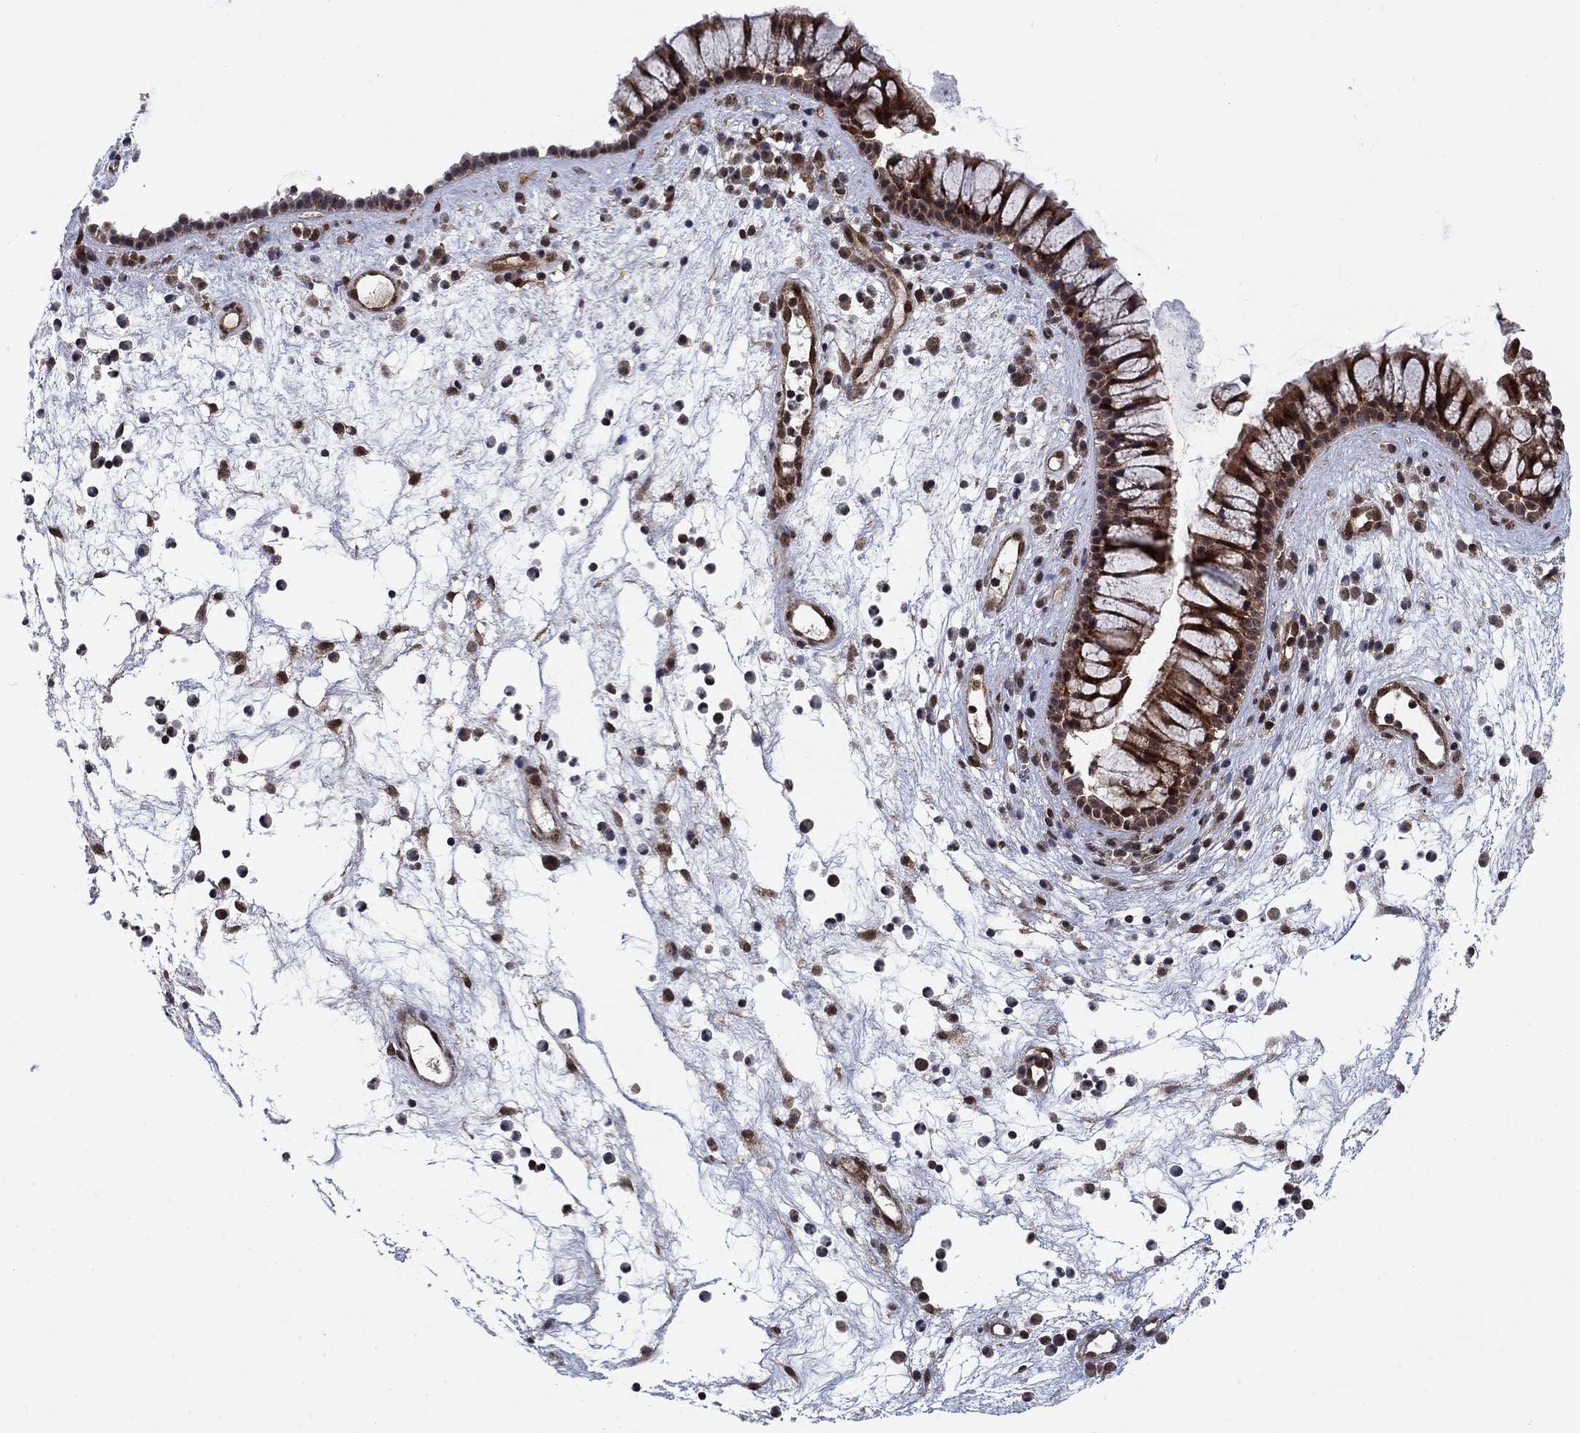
{"staining": {"intensity": "moderate", "quantity": "25%-75%", "location": "cytoplasmic/membranous,nuclear"}, "tissue": "nasopharynx", "cell_type": "Respiratory epithelial cells", "image_type": "normal", "snomed": [{"axis": "morphology", "description": "Normal tissue, NOS"}, {"axis": "topography", "description": "Nasopharynx"}], "caption": "Respiratory epithelial cells show moderate cytoplasmic/membranous,nuclear positivity in approximately 25%-75% of cells in normal nasopharynx.", "gene": "DNAJA1", "patient": {"sex": "male", "age": 77}}